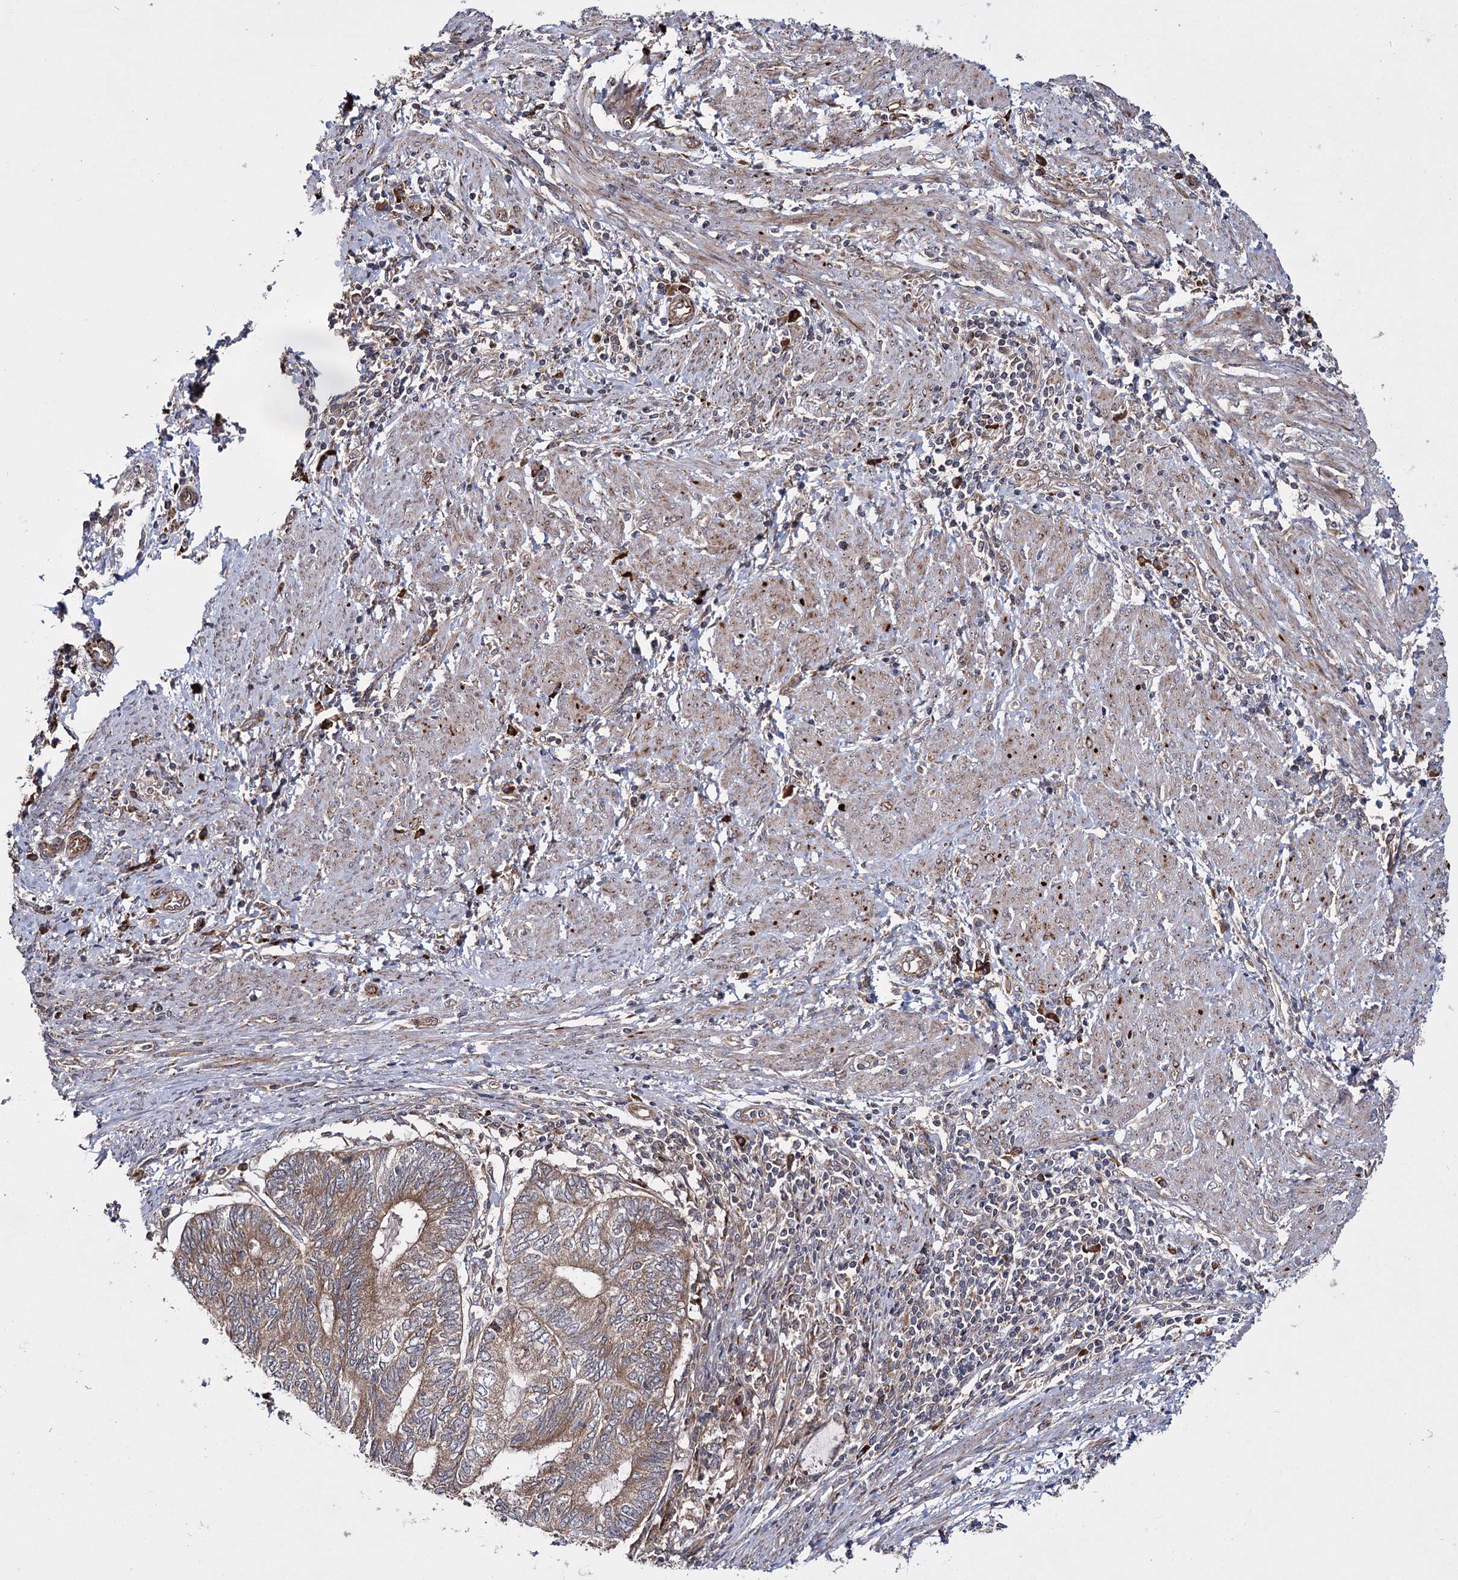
{"staining": {"intensity": "moderate", "quantity": ">75%", "location": "cytoplasmic/membranous"}, "tissue": "endometrial cancer", "cell_type": "Tumor cells", "image_type": "cancer", "snomed": [{"axis": "morphology", "description": "Adenocarcinoma, NOS"}, {"axis": "topography", "description": "Uterus"}, {"axis": "topography", "description": "Endometrium"}], "caption": "This image exhibits immunohistochemistry (IHC) staining of human adenocarcinoma (endometrial), with medium moderate cytoplasmic/membranous positivity in approximately >75% of tumor cells.", "gene": "HECTD2", "patient": {"sex": "female", "age": 70}}